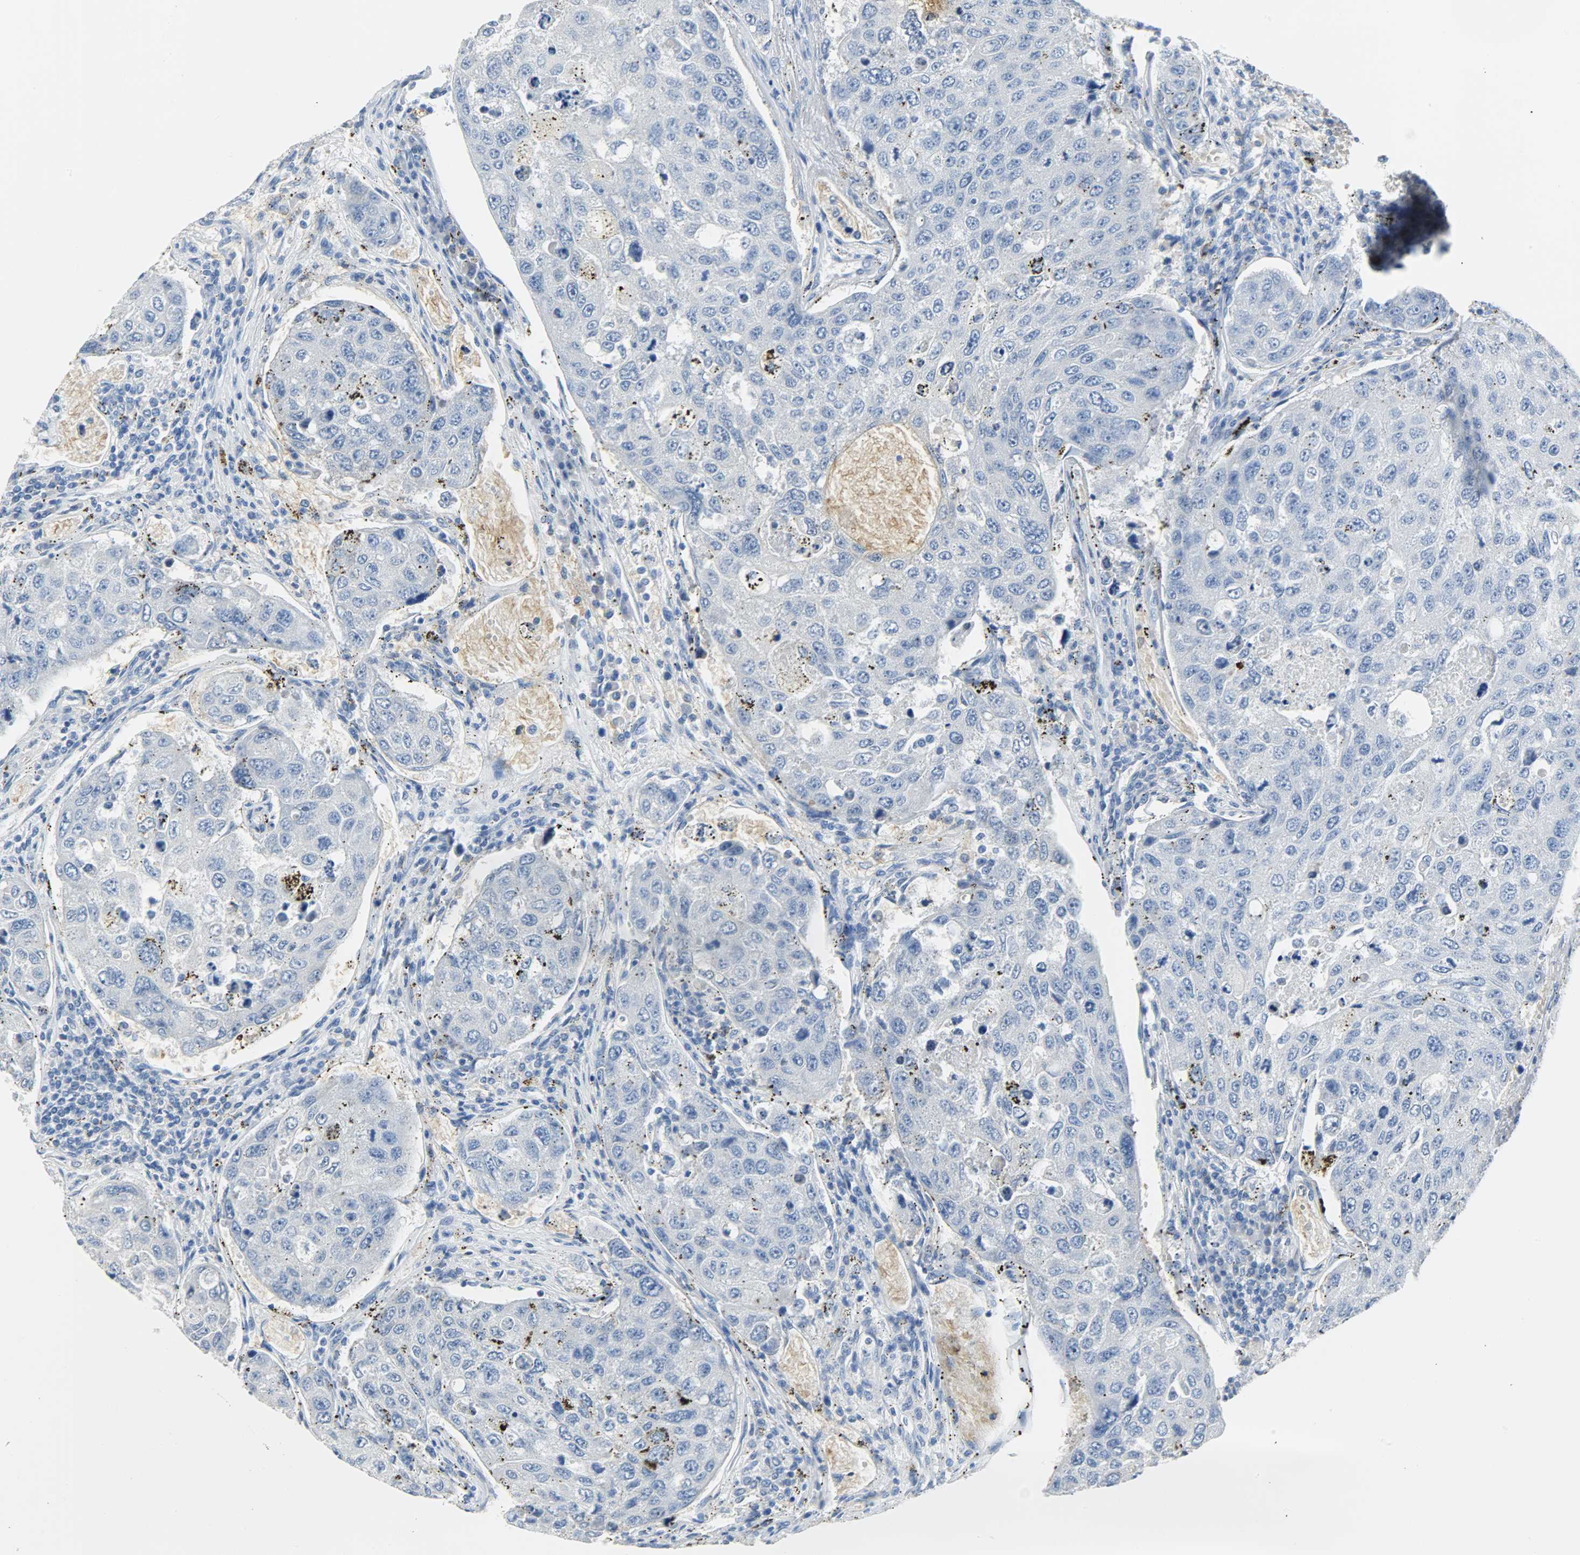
{"staining": {"intensity": "negative", "quantity": "none", "location": "none"}, "tissue": "urothelial cancer", "cell_type": "Tumor cells", "image_type": "cancer", "snomed": [{"axis": "morphology", "description": "Urothelial carcinoma, High grade"}, {"axis": "topography", "description": "Lymph node"}, {"axis": "topography", "description": "Urinary bladder"}], "caption": "A micrograph of human urothelial cancer is negative for staining in tumor cells.", "gene": "CA3", "patient": {"sex": "male", "age": 51}}